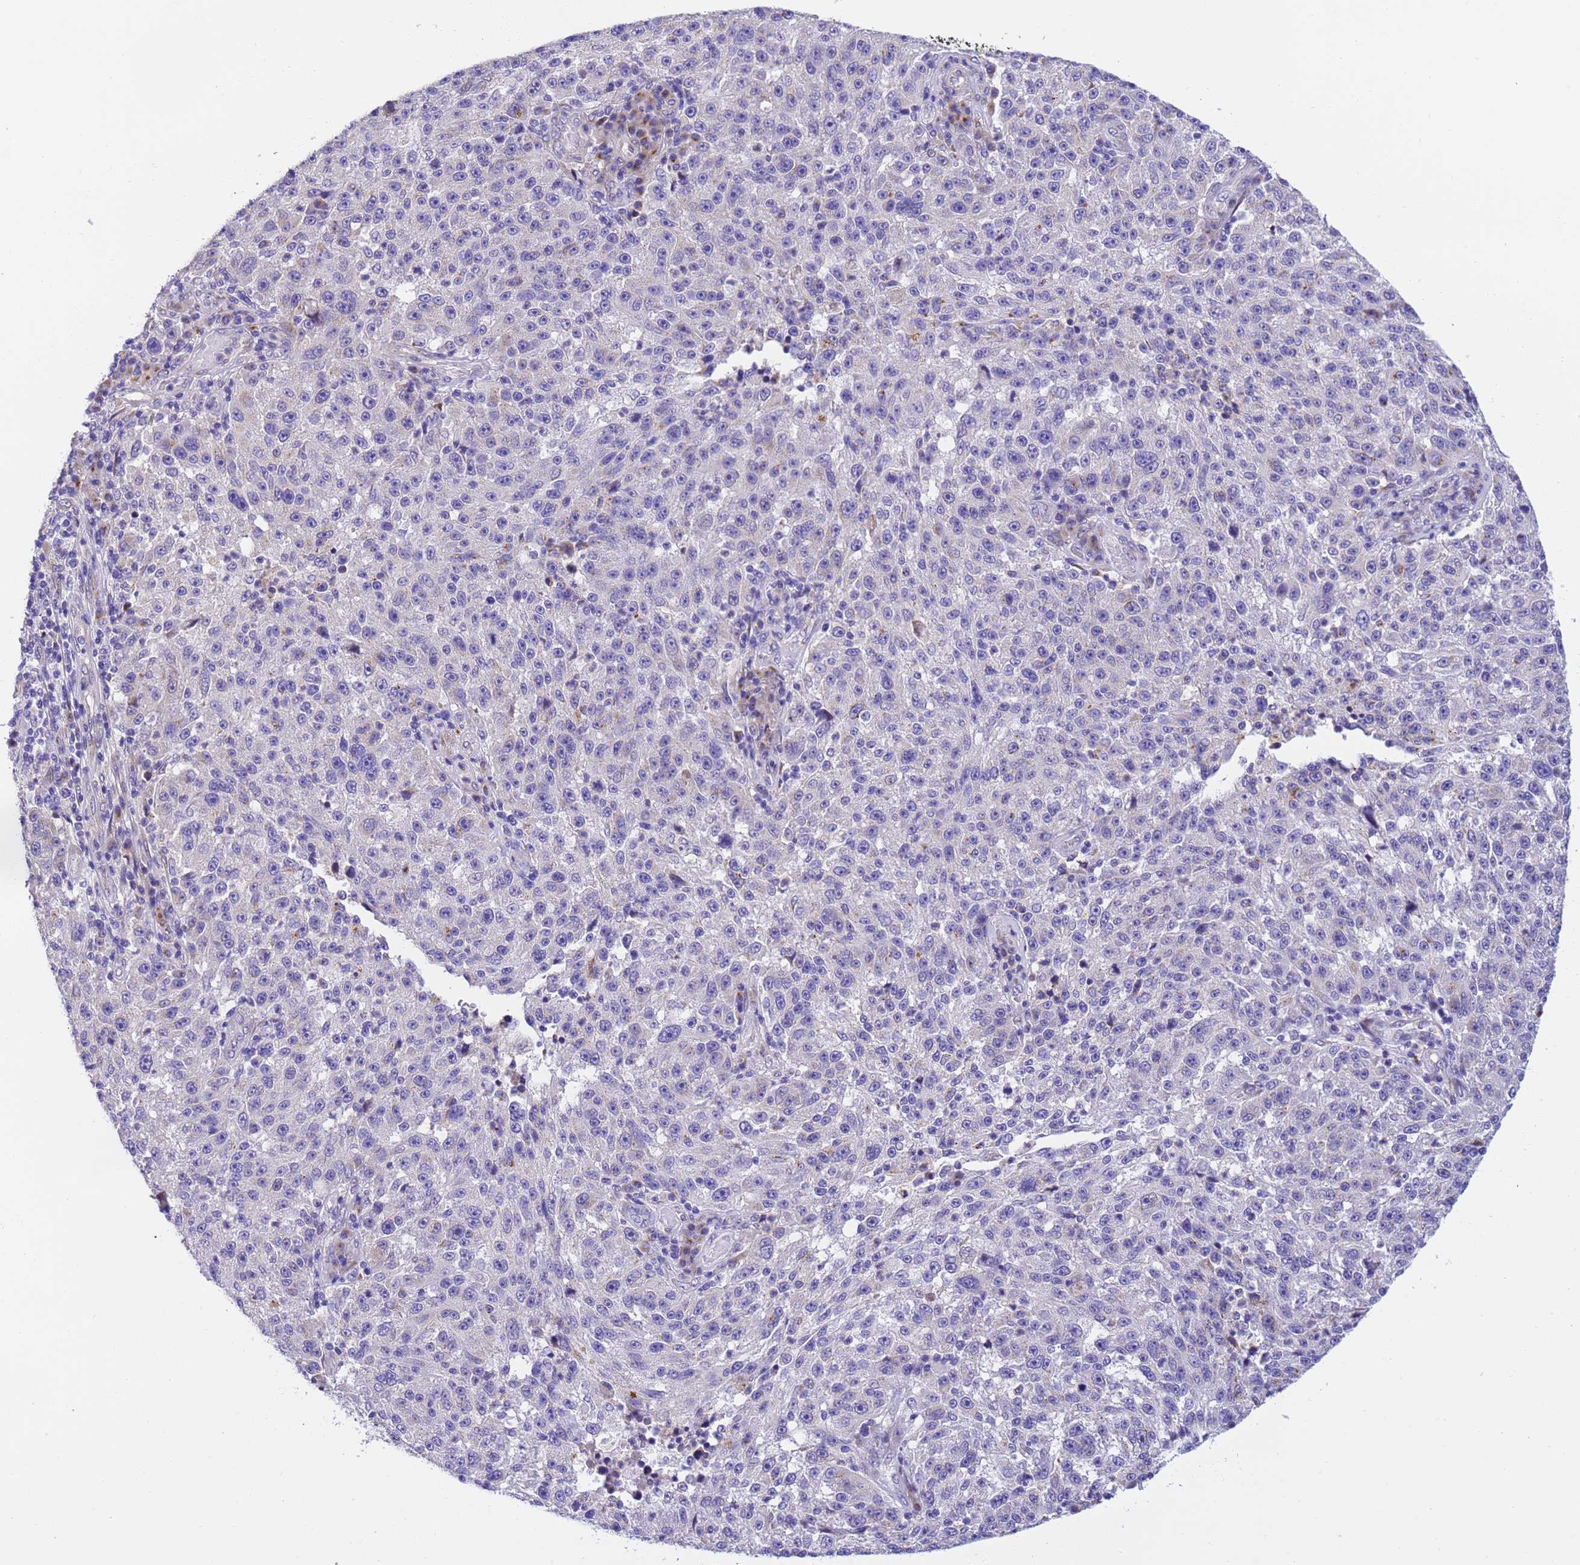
{"staining": {"intensity": "negative", "quantity": "none", "location": "none"}, "tissue": "melanoma", "cell_type": "Tumor cells", "image_type": "cancer", "snomed": [{"axis": "morphology", "description": "Malignant melanoma, NOS"}, {"axis": "topography", "description": "Skin"}], "caption": "Histopathology image shows no protein staining in tumor cells of malignant melanoma tissue.", "gene": "RHBDD3", "patient": {"sex": "male", "age": 53}}